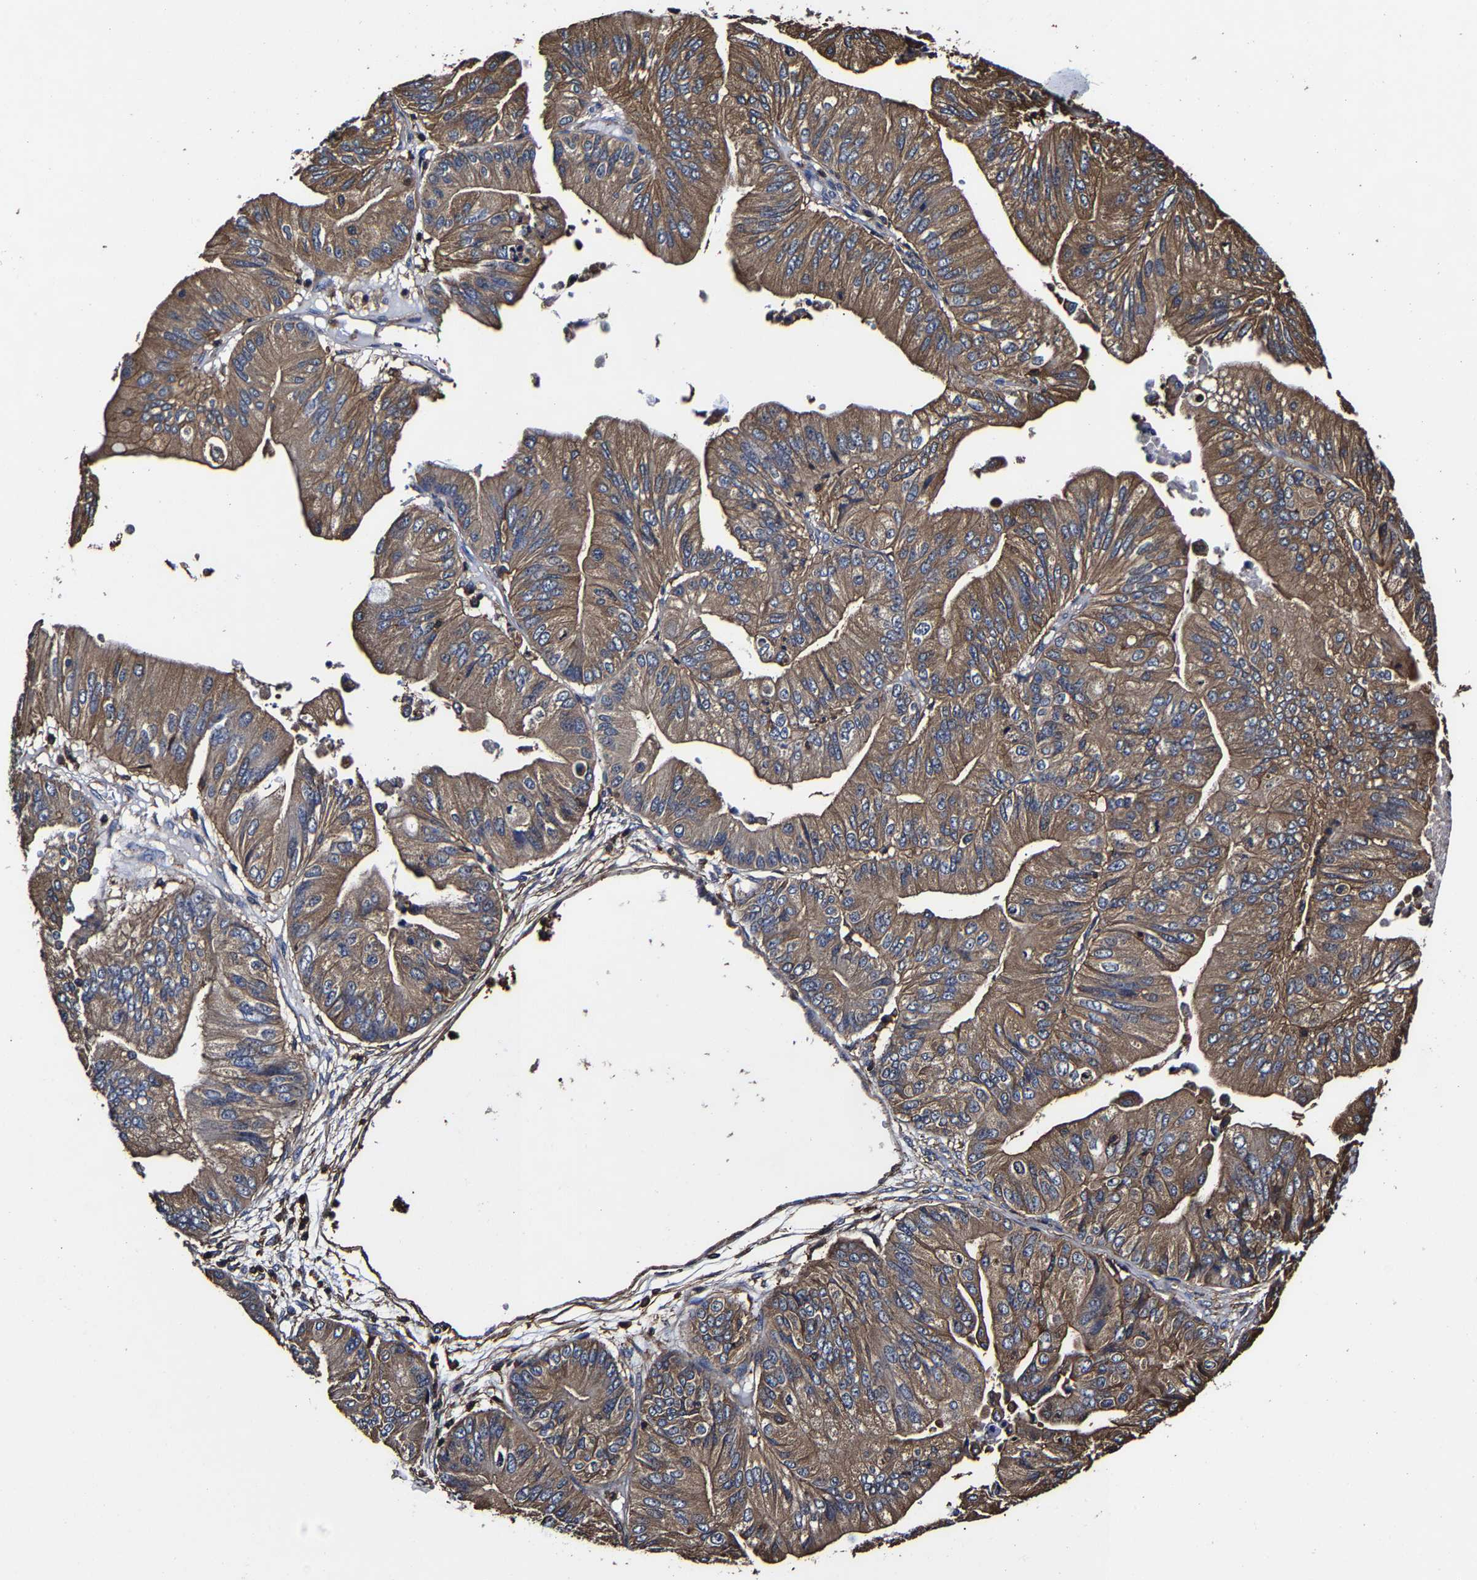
{"staining": {"intensity": "moderate", "quantity": ">75%", "location": "cytoplasmic/membranous"}, "tissue": "ovarian cancer", "cell_type": "Tumor cells", "image_type": "cancer", "snomed": [{"axis": "morphology", "description": "Cystadenocarcinoma, mucinous, NOS"}, {"axis": "topography", "description": "Ovary"}], "caption": "Ovarian cancer tissue shows moderate cytoplasmic/membranous expression in approximately >75% of tumor cells", "gene": "SSH3", "patient": {"sex": "female", "age": 61}}